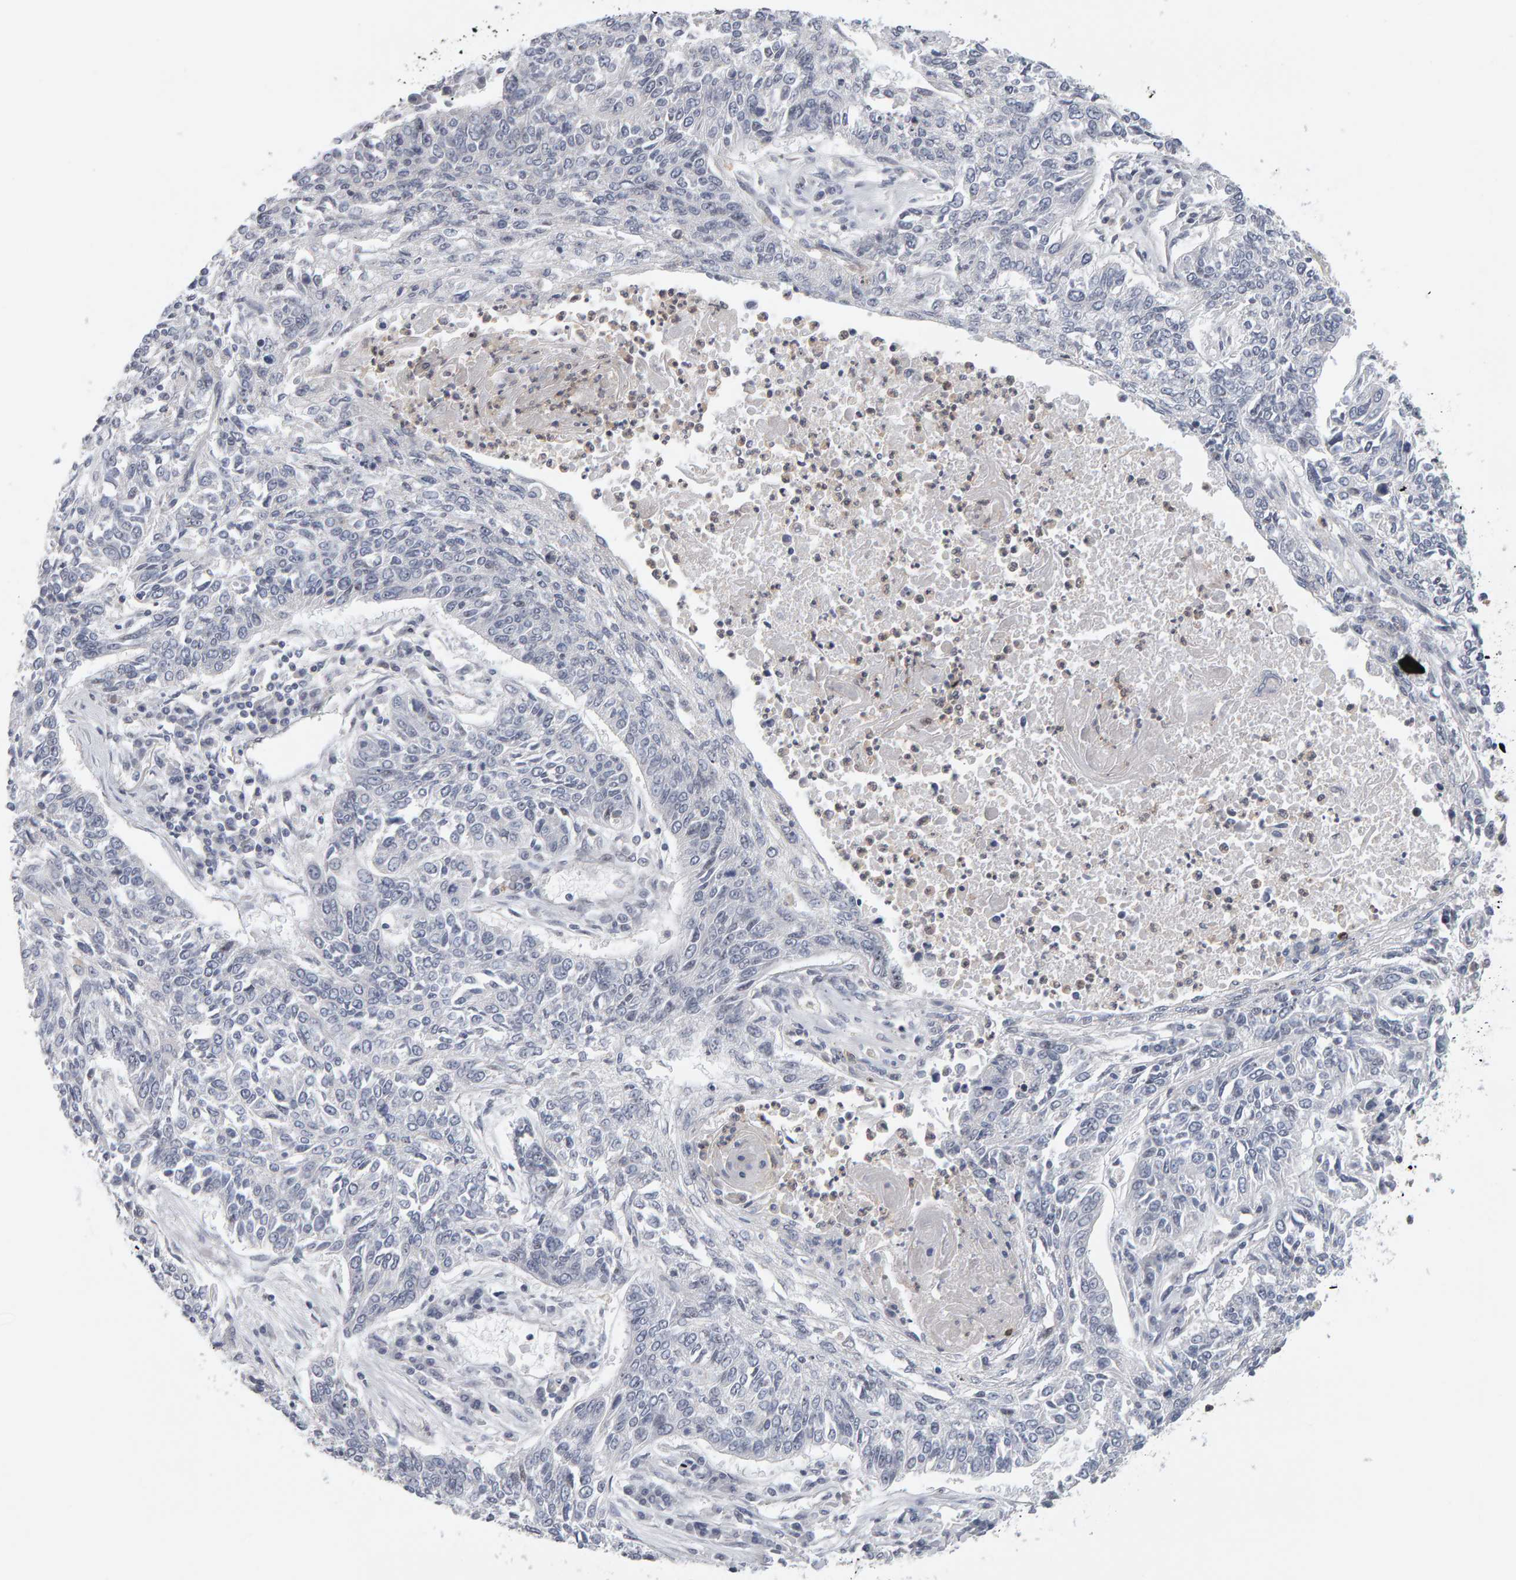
{"staining": {"intensity": "negative", "quantity": "none", "location": "none"}, "tissue": "lung cancer", "cell_type": "Tumor cells", "image_type": "cancer", "snomed": [{"axis": "morphology", "description": "Normal tissue, NOS"}, {"axis": "morphology", "description": "Squamous cell carcinoma, NOS"}, {"axis": "topography", "description": "Cartilage tissue"}, {"axis": "topography", "description": "Bronchus"}, {"axis": "topography", "description": "Lung"}], "caption": "Immunohistochemistry (IHC) micrograph of squamous cell carcinoma (lung) stained for a protein (brown), which displays no expression in tumor cells. Nuclei are stained in blue.", "gene": "MSRA", "patient": {"sex": "female", "age": 49}}